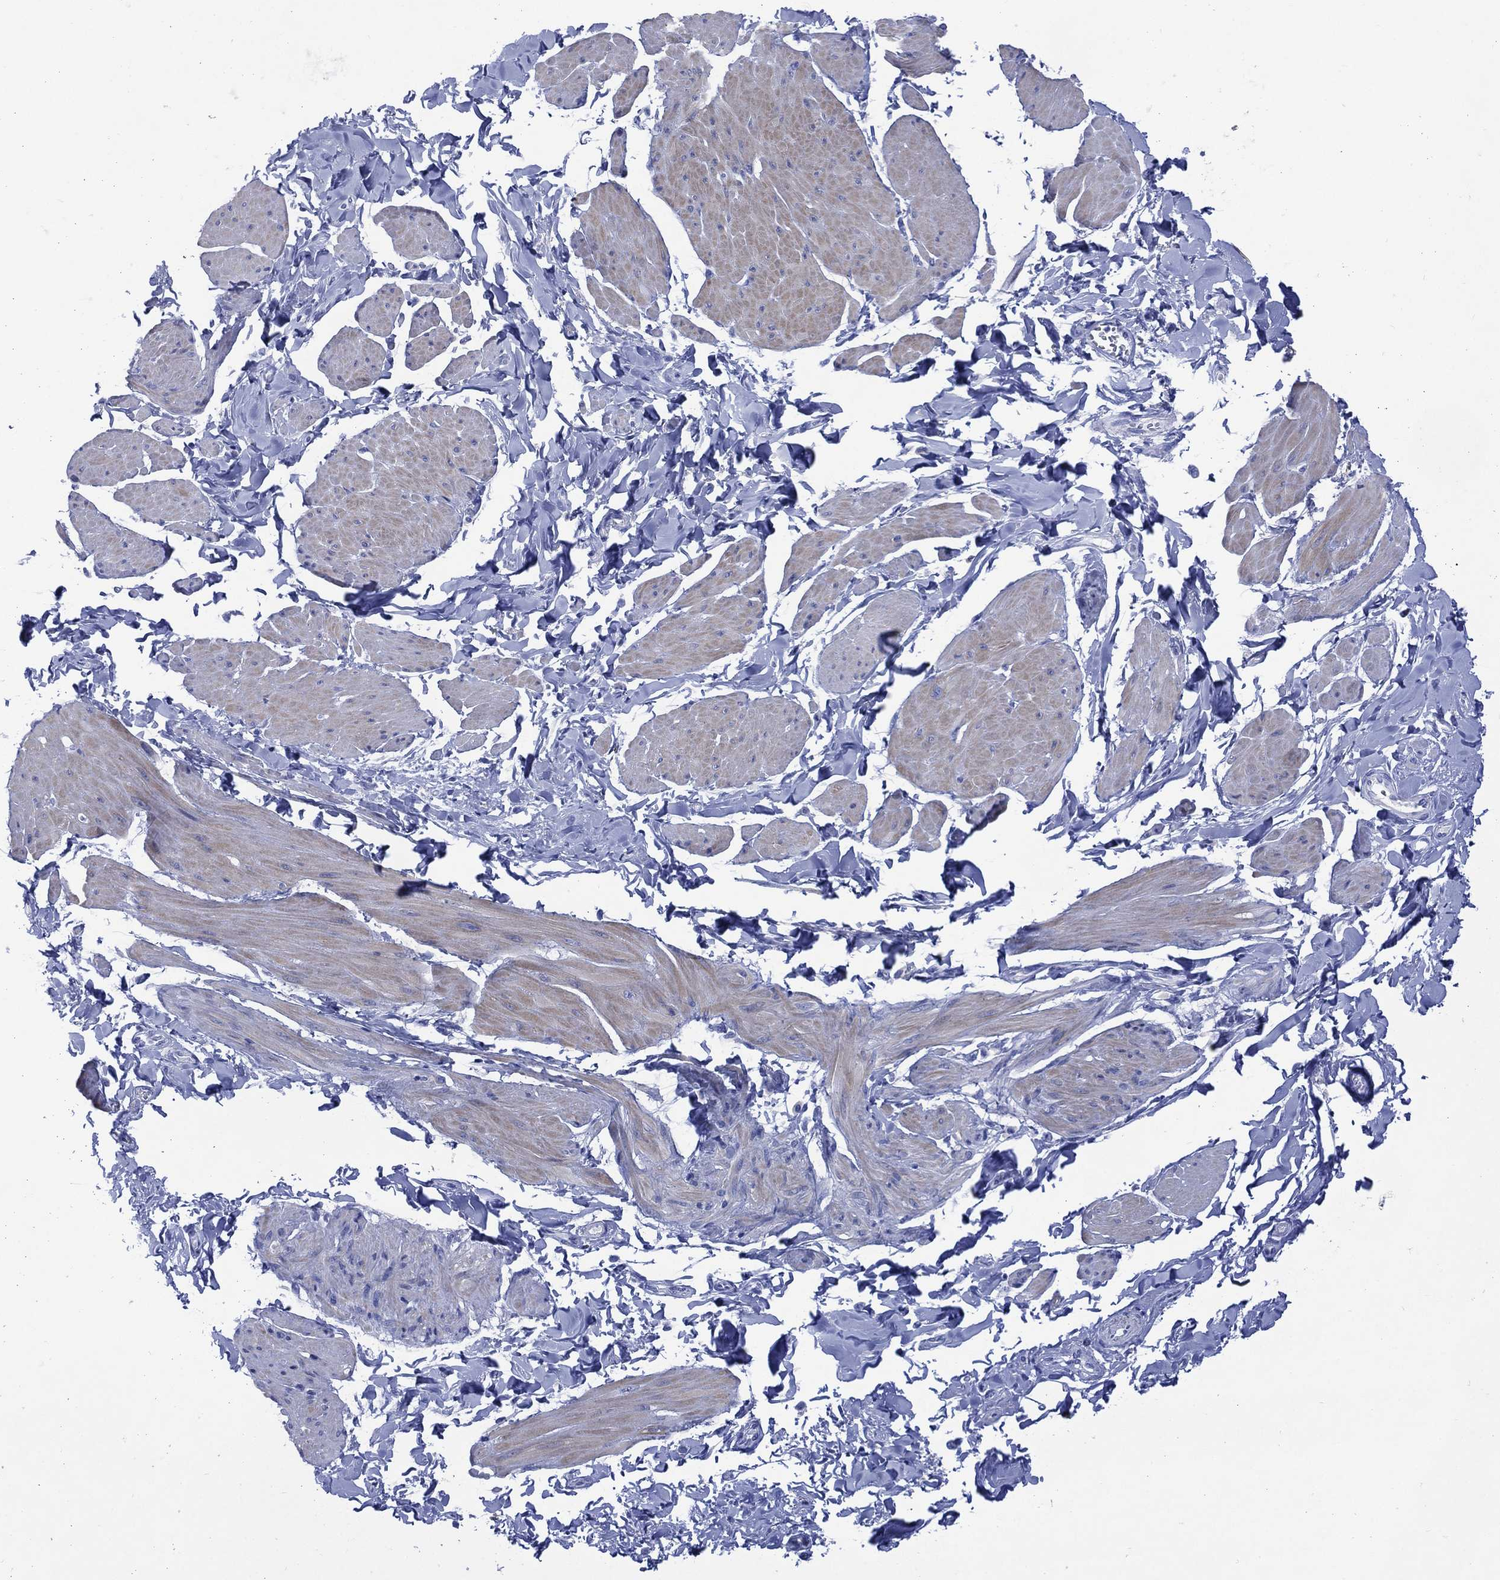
{"staining": {"intensity": "negative", "quantity": "none", "location": "none"}, "tissue": "smooth muscle", "cell_type": "Smooth muscle cells", "image_type": "normal", "snomed": [{"axis": "morphology", "description": "Normal tissue, NOS"}, {"axis": "topography", "description": "Adipose tissue"}, {"axis": "topography", "description": "Smooth muscle"}, {"axis": "topography", "description": "Peripheral nerve tissue"}], "caption": "Immunohistochemistry histopathology image of benign smooth muscle: human smooth muscle stained with DAB (3,3'-diaminobenzidine) demonstrates no significant protein positivity in smooth muscle cells.", "gene": "SHCBP1L", "patient": {"sex": "male", "age": 83}}